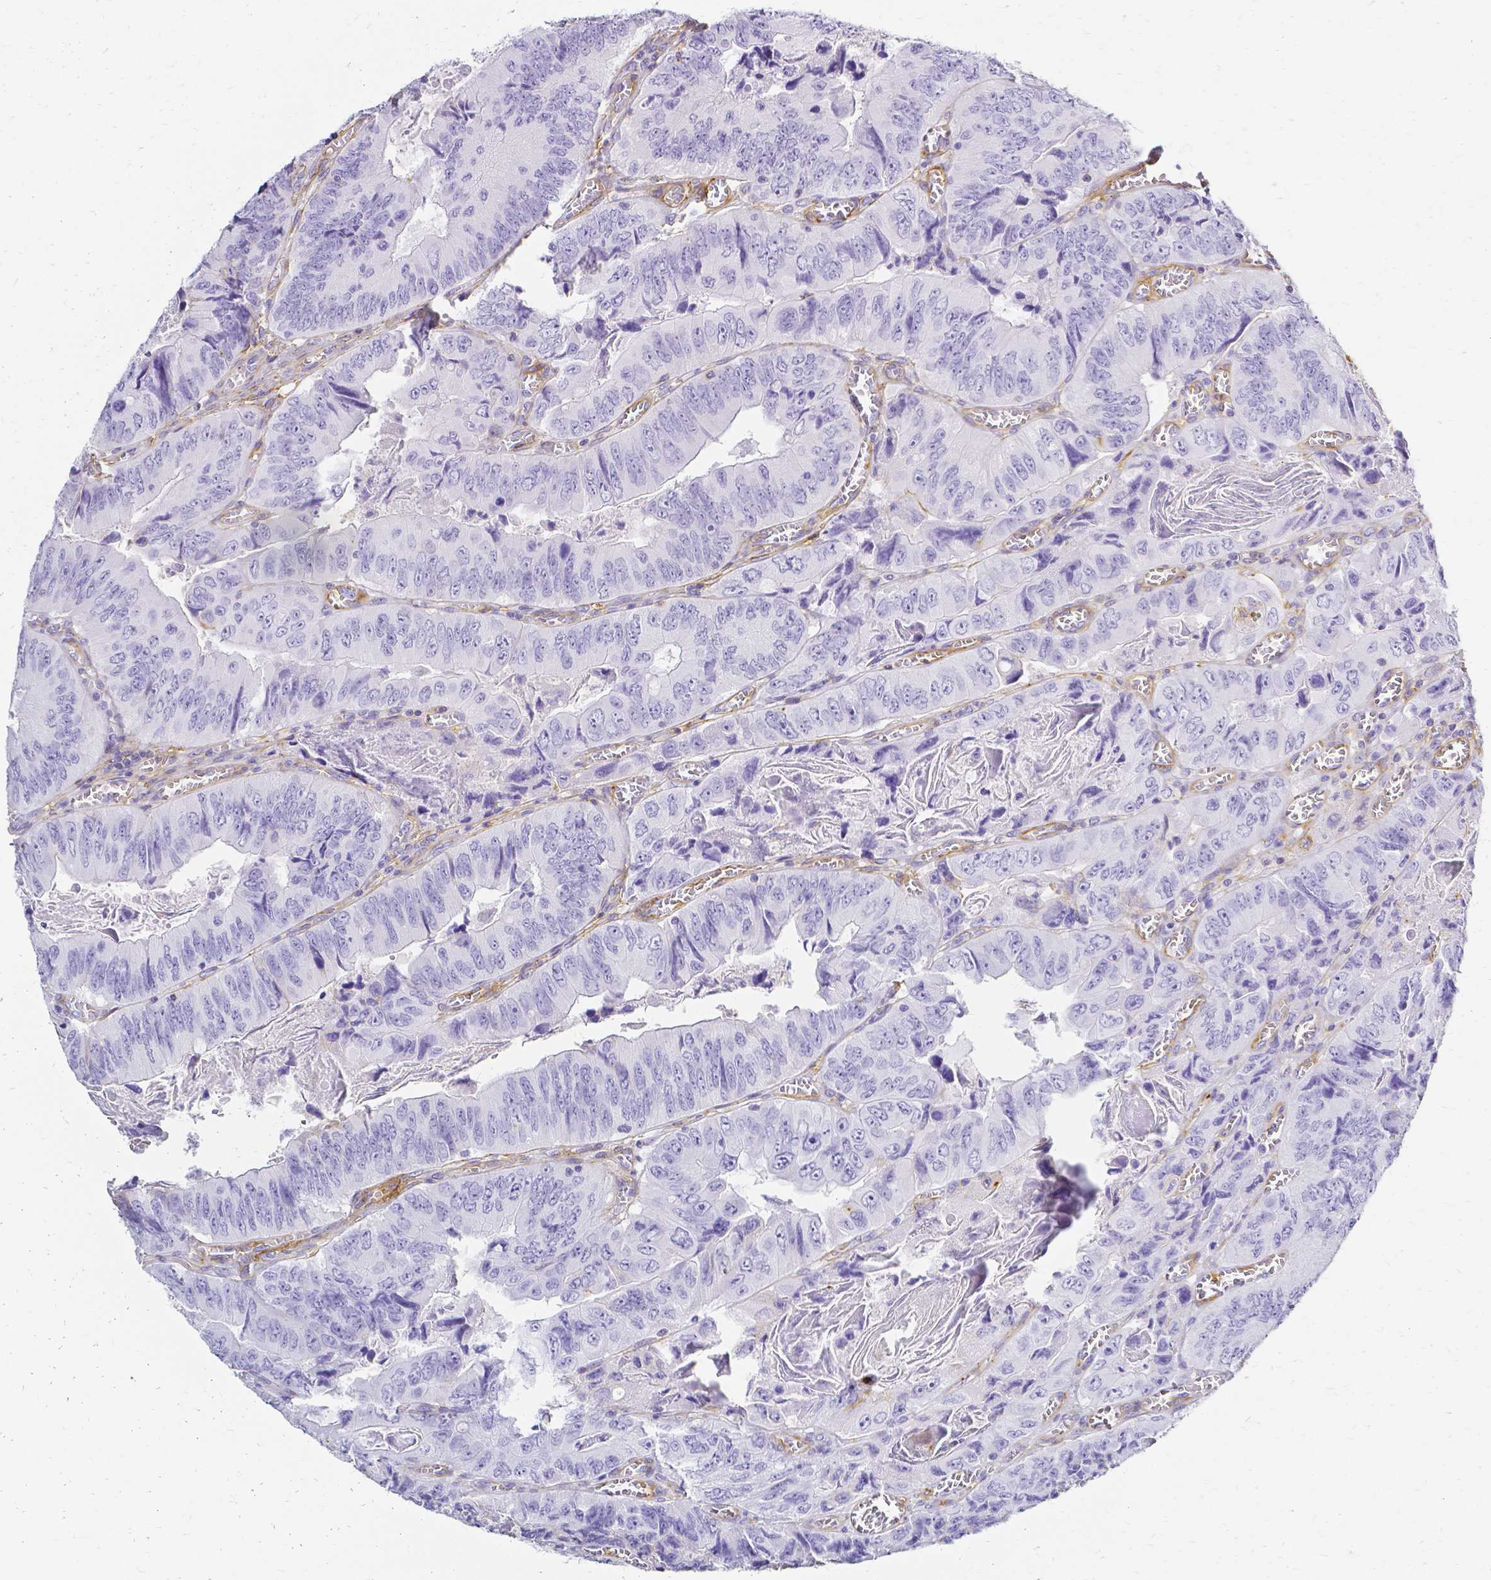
{"staining": {"intensity": "negative", "quantity": "none", "location": "none"}, "tissue": "colorectal cancer", "cell_type": "Tumor cells", "image_type": "cancer", "snomed": [{"axis": "morphology", "description": "Adenocarcinoma, NOS"}, {"axis": "topography", "description": "Colon"}], "caption": "A photomicrograph of adenocarcinoma (colorectal) stained for a protein reveals no brown staining in tumor cells.", "gene": "HSPA12A", "patient": {"sex": "female", "age": 84}}